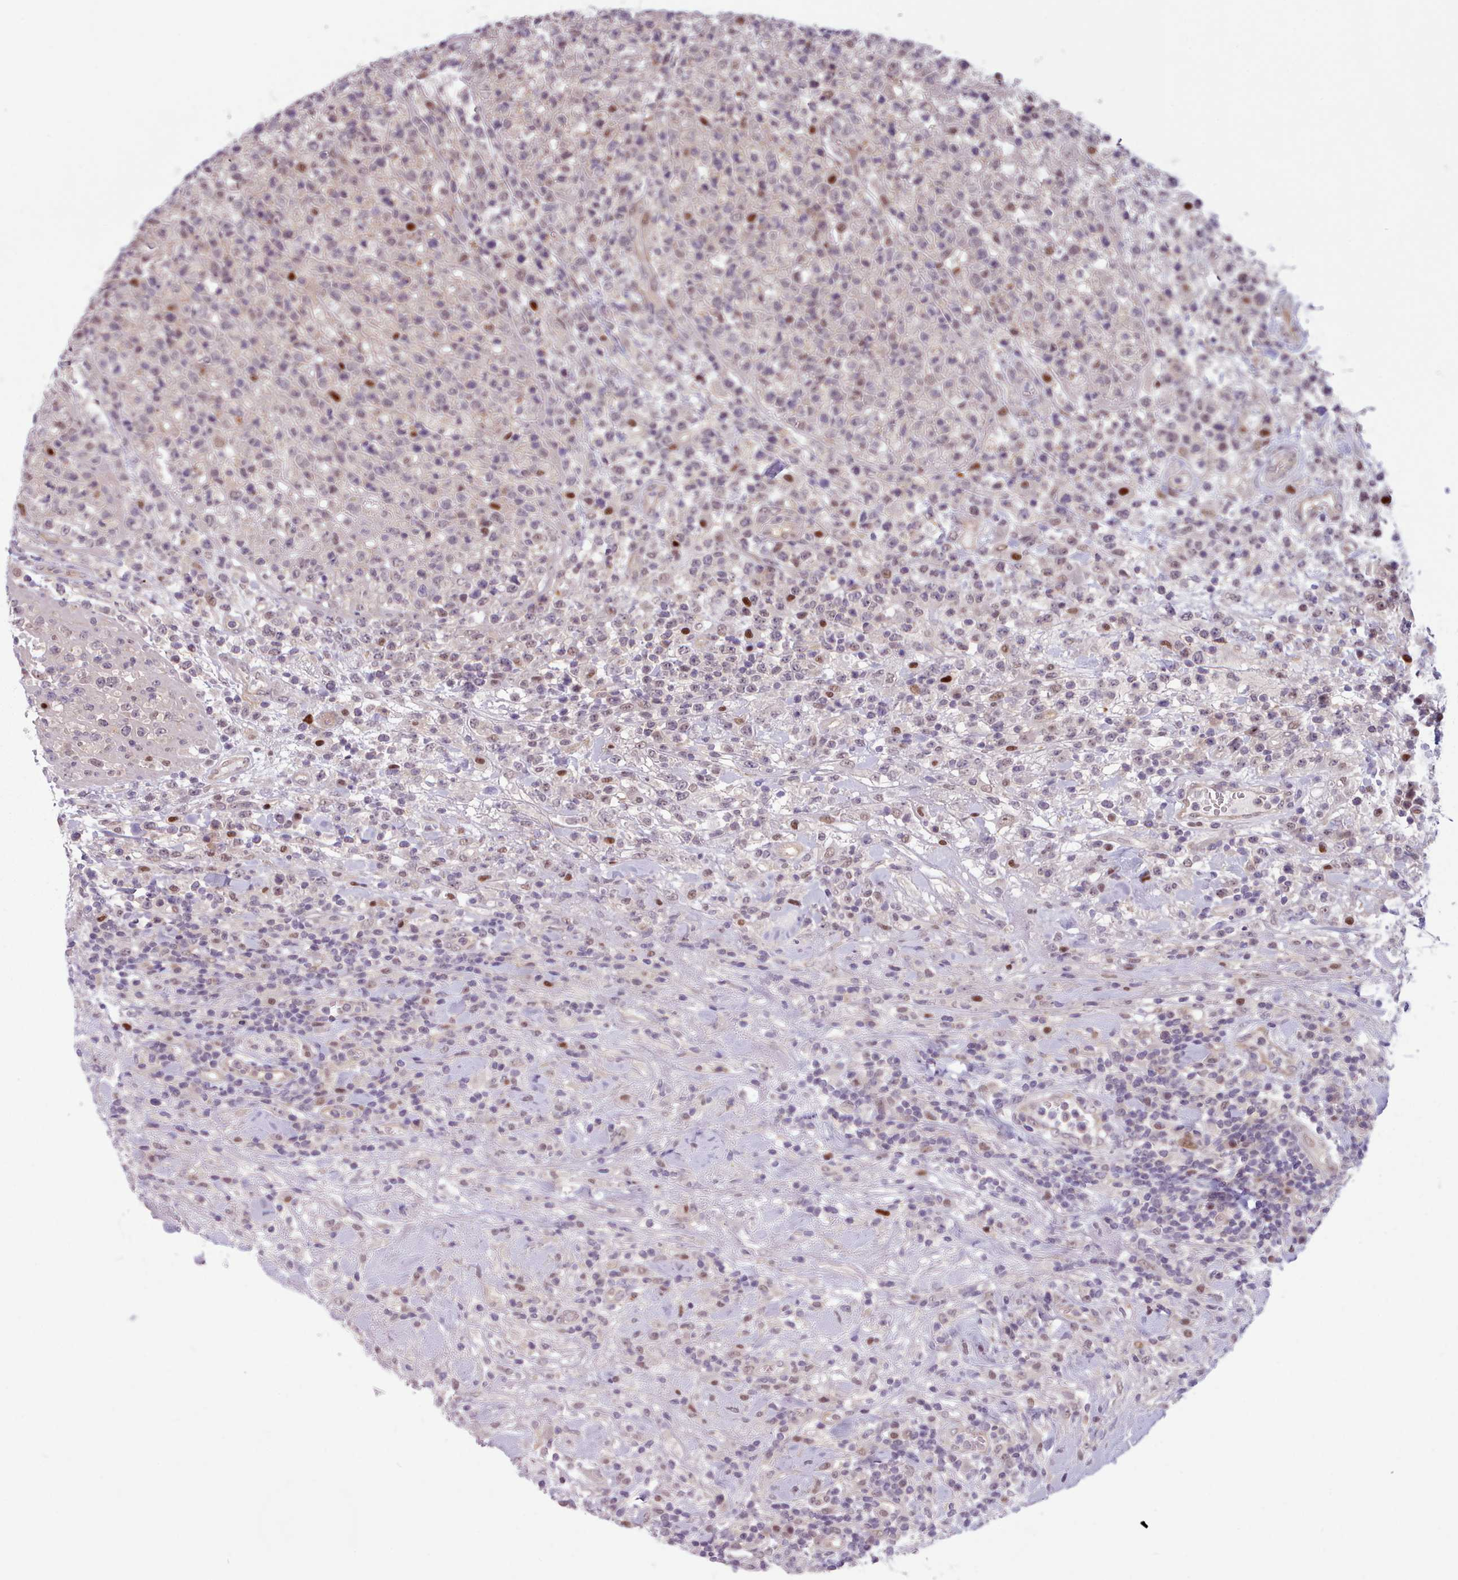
{"staining": {"intensity": "negative", "quantity": "none", "location": "none"}, "tissue": "lymphoma", "cell_type": "Tumor cells", "image_type": "cancer", "snomed": [{"axis": "morphology", "description": "Malignant lymphoma, non-Hodgkin's type, High grade"}, {"axis": "topography", "description": "Colon"}], "caption": "This micrograph is of lymphoma stained with immunohistochemistry to label a protein in brown with the nuclei are counter-stained blue. There is no expression in tumor cells. The staining is performed using DAB (3,3'-diaminobenzidine) brown chromogen with nuclei counter-stained in using hematoxylin.", "gene": "KBTBD7", "patient": {"sex": "female", "age": 53}}